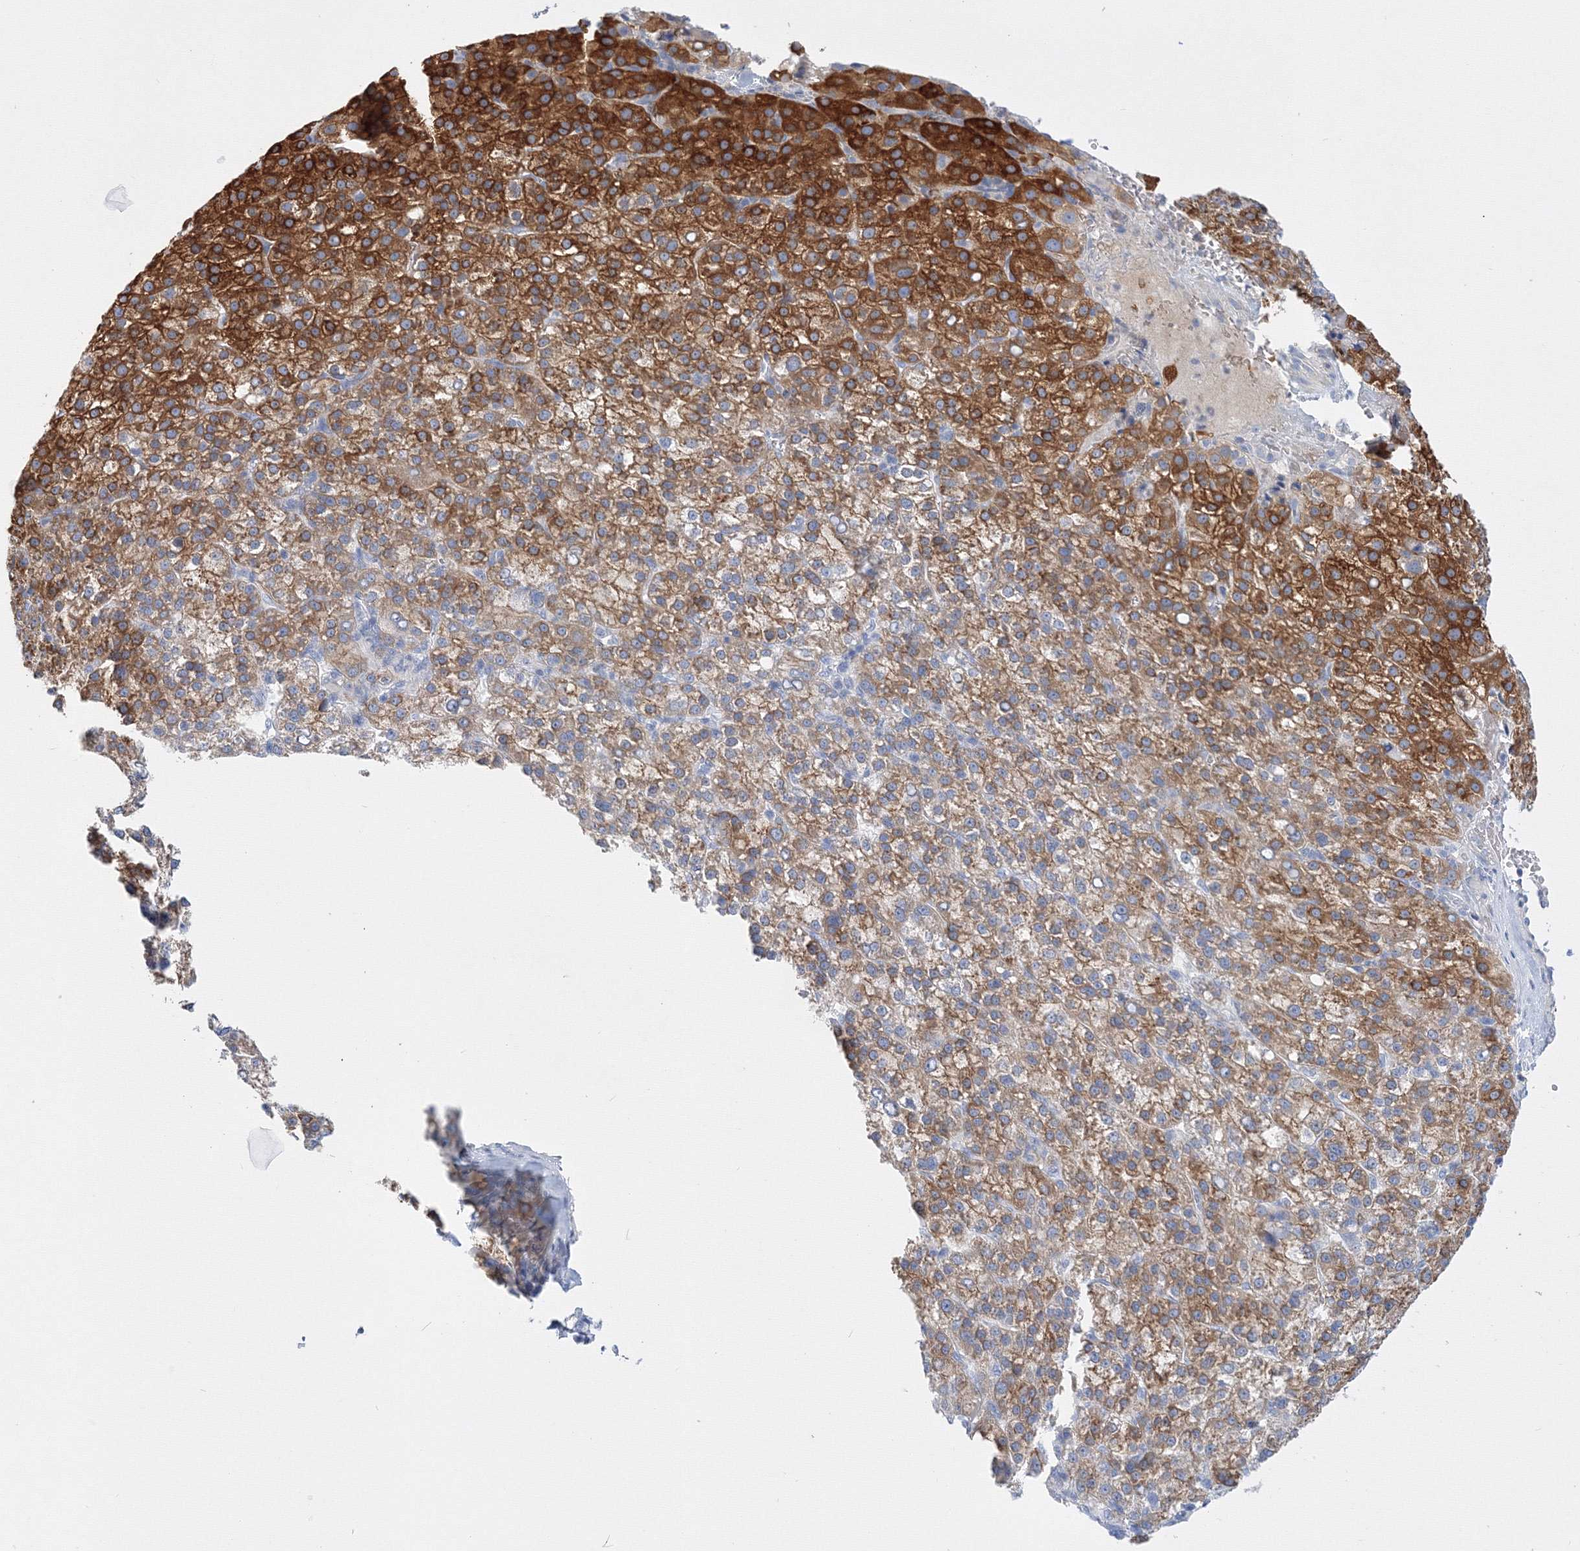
{"staining": {"intensity": "strong", "quantity": ">75%", "location": "cytoplasmic/membranous"}, "tissue": "liver cancer", "cell_type": "Tumor cells", "image_type": "cancer", "snomed": [{"axis": "morphology", "description": "Carcinoma, Hepatocellular, NOS"}, {"axis": "topography", "description": "Liver"}], "caption": "Immunohistochemical staining of liver hepatocellular carcinoma displays high levels of strong cytoplasmic/membranous protein staining in about >75% of tumor cells.", "gene": "AASDH", "patient": {"sex": "female", "age": 58}}